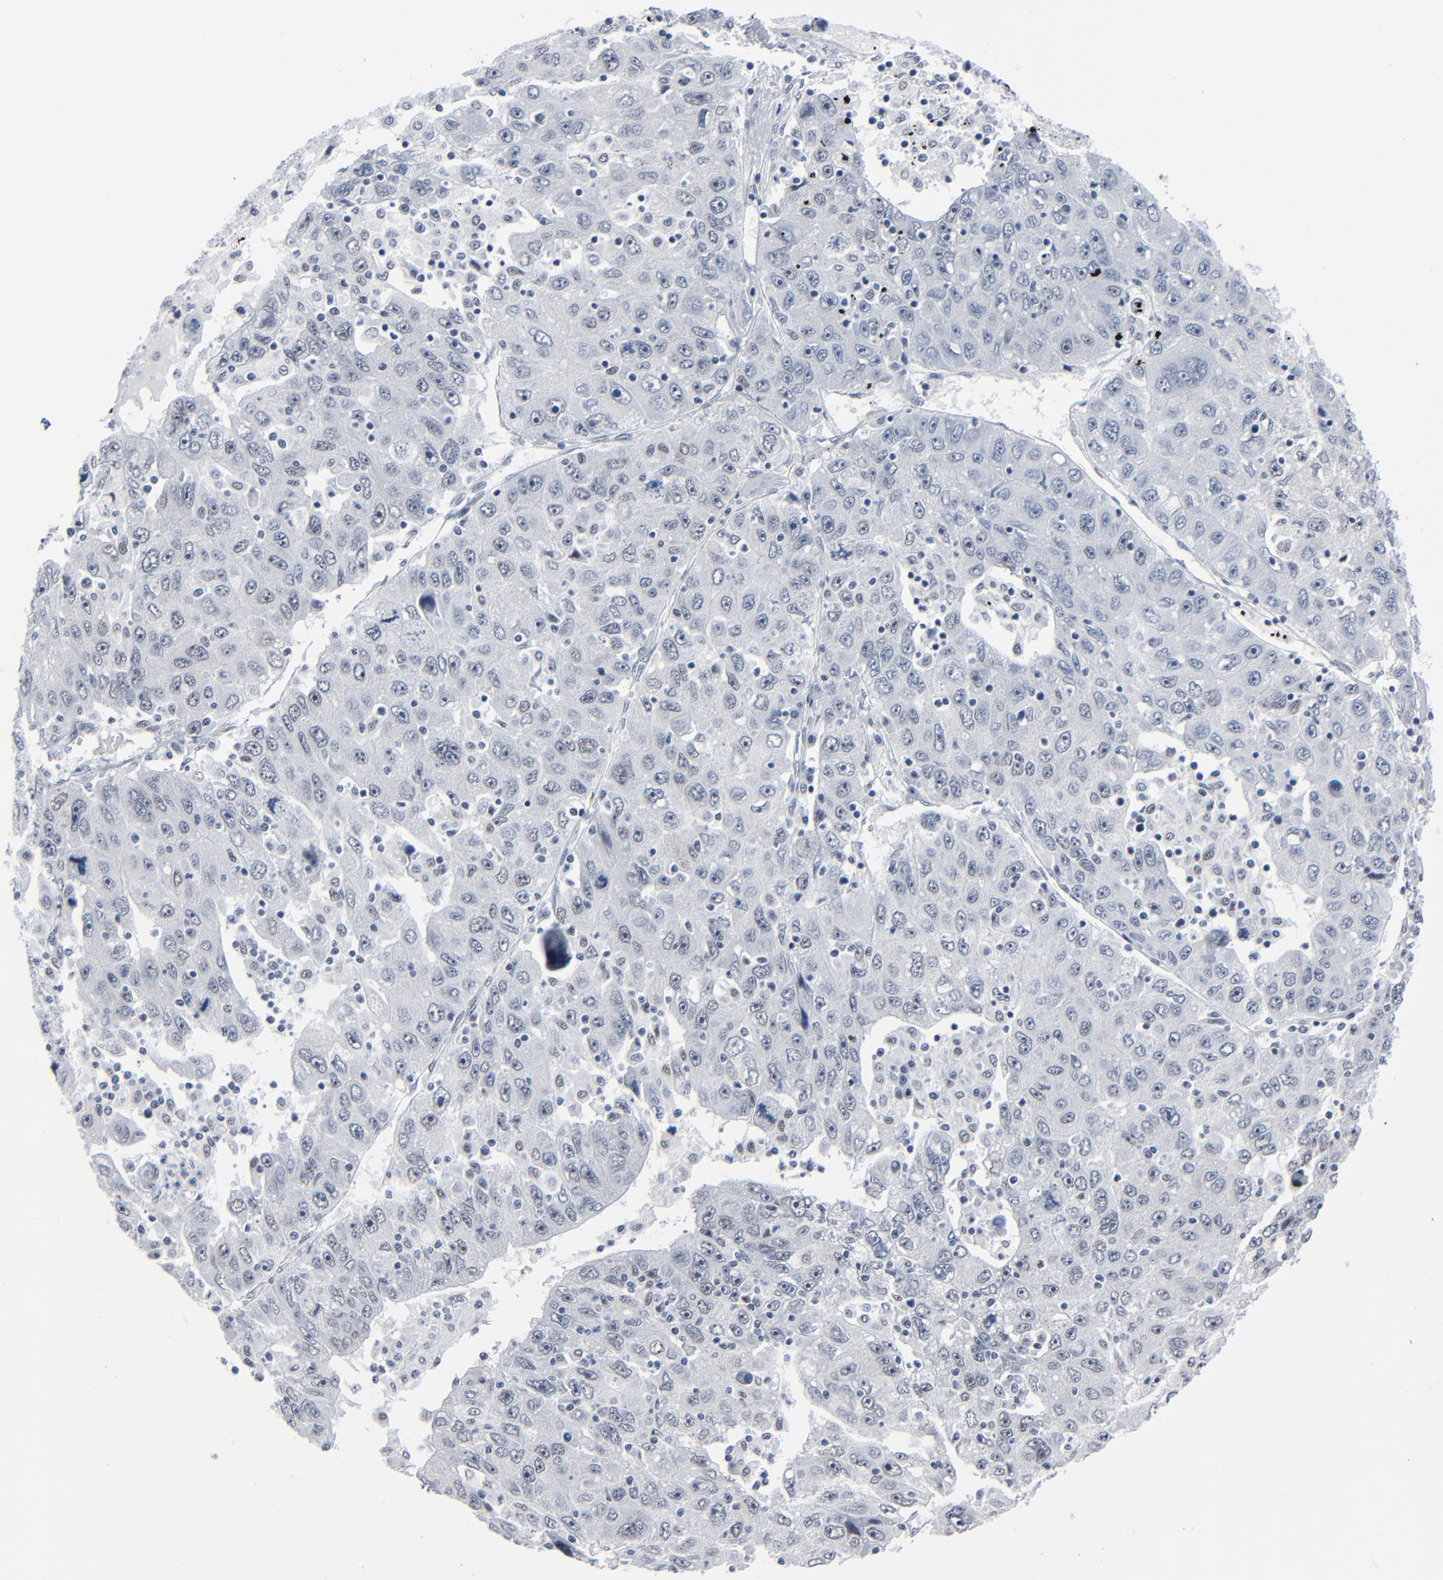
{"staining": {"intensity": "negative", "quantity": "none", "location": "none"}, "tissue": "liver cancer", "cell_type": "Tumor cells", "image_type": "cancer", "snomed": [{"axis": "morphology", "description": "Carcinoma, Hepatocellular, NOS"}, {"axis": "topography", "description": "Liver"}], "caption": "Immunohistochemistry image of neoplastic tissue: human liver cancer stained with DAB (3,3'-diaminobenzidine) demonstrates no significant protein positivity in tumor cells. (Stains: DAB IHC with hematoxylin counter stain, Microscopy: brightfield microscopy at high magnification).", "gene": "SIRT1", "patient": {"sex": "male", "age": 49}}